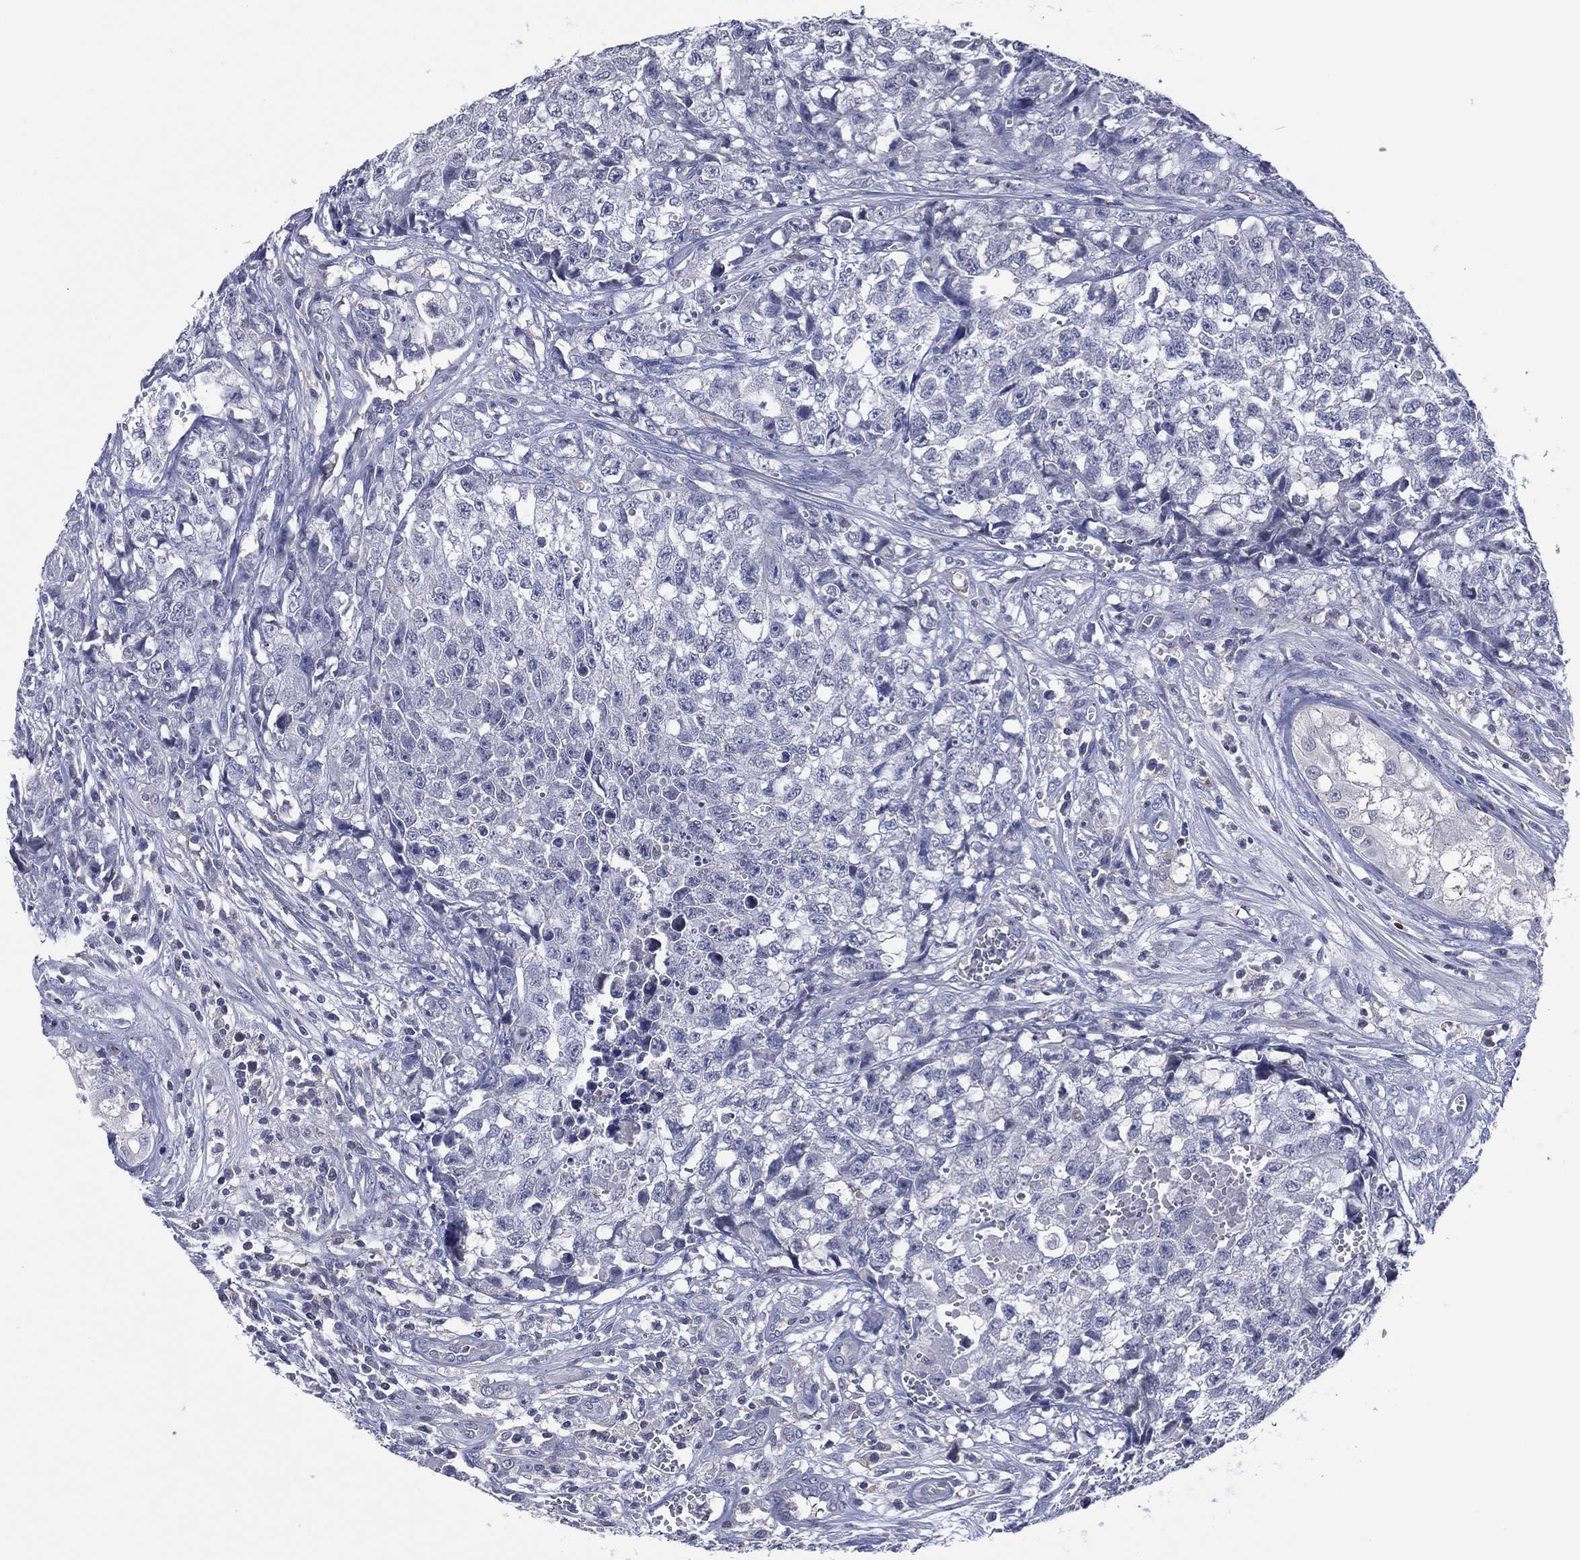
{"staining": {"intensity": "negative", "quantity": "none", "location": "none"}, "tissue": "testis cancer", "cell_type": "Tumor cells", "image_type": "cancer", "snomed": [{"axis": "morphology", "description": "Seminoma, NOS"}, {"axis": "morphology", "description": "Carcinoma, Embryonal, NOS"}, {"axis": "topography", "description": "Testis"}], "caption": "Immunohistochemistry (IHC) of testis cancer displays no staining in tumor cells. Nuclei are stained in blue.", "gene": "TRIM31", "patient": {"sex": "male", "age": 22}}